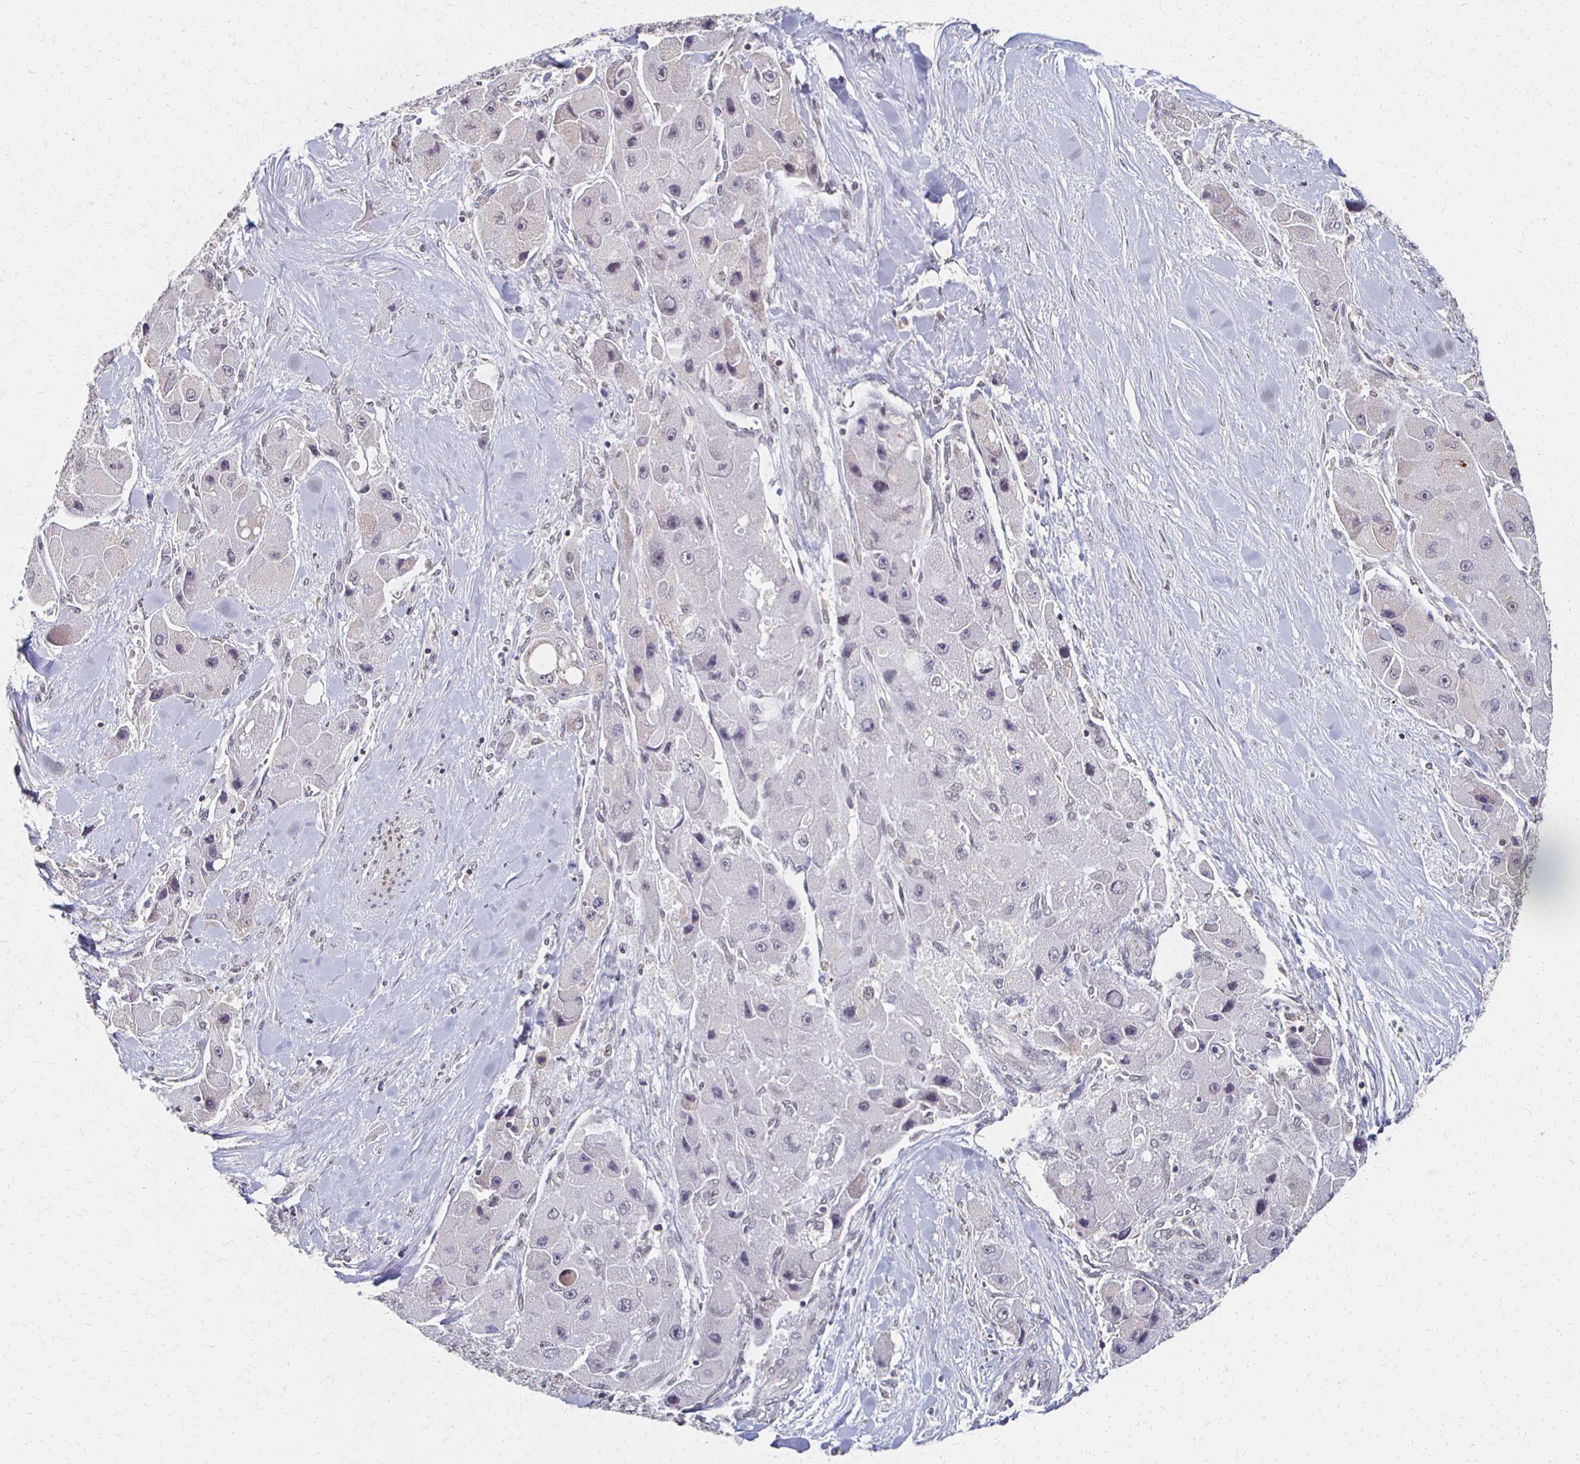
{"staining": {"intensity": "negative", "quantity": "none", "location": "none"}, "tissue": "liver cancer", "cell_type": "Tumor cells", "image_type": "cancer", "snomed": [{"axis": "morphology", "description": "Carcinoma, Hepatocellular, NOS"}, {"axis": "topography", "description": "Liver"}], "caption": "Immunohistochemical staining of liver cancer (hepatocellular carcinoma) demonstrates no significant positivity in tumor cells.", "gene": "DAB1", "patient": {"sex": "male", "age": 24}}